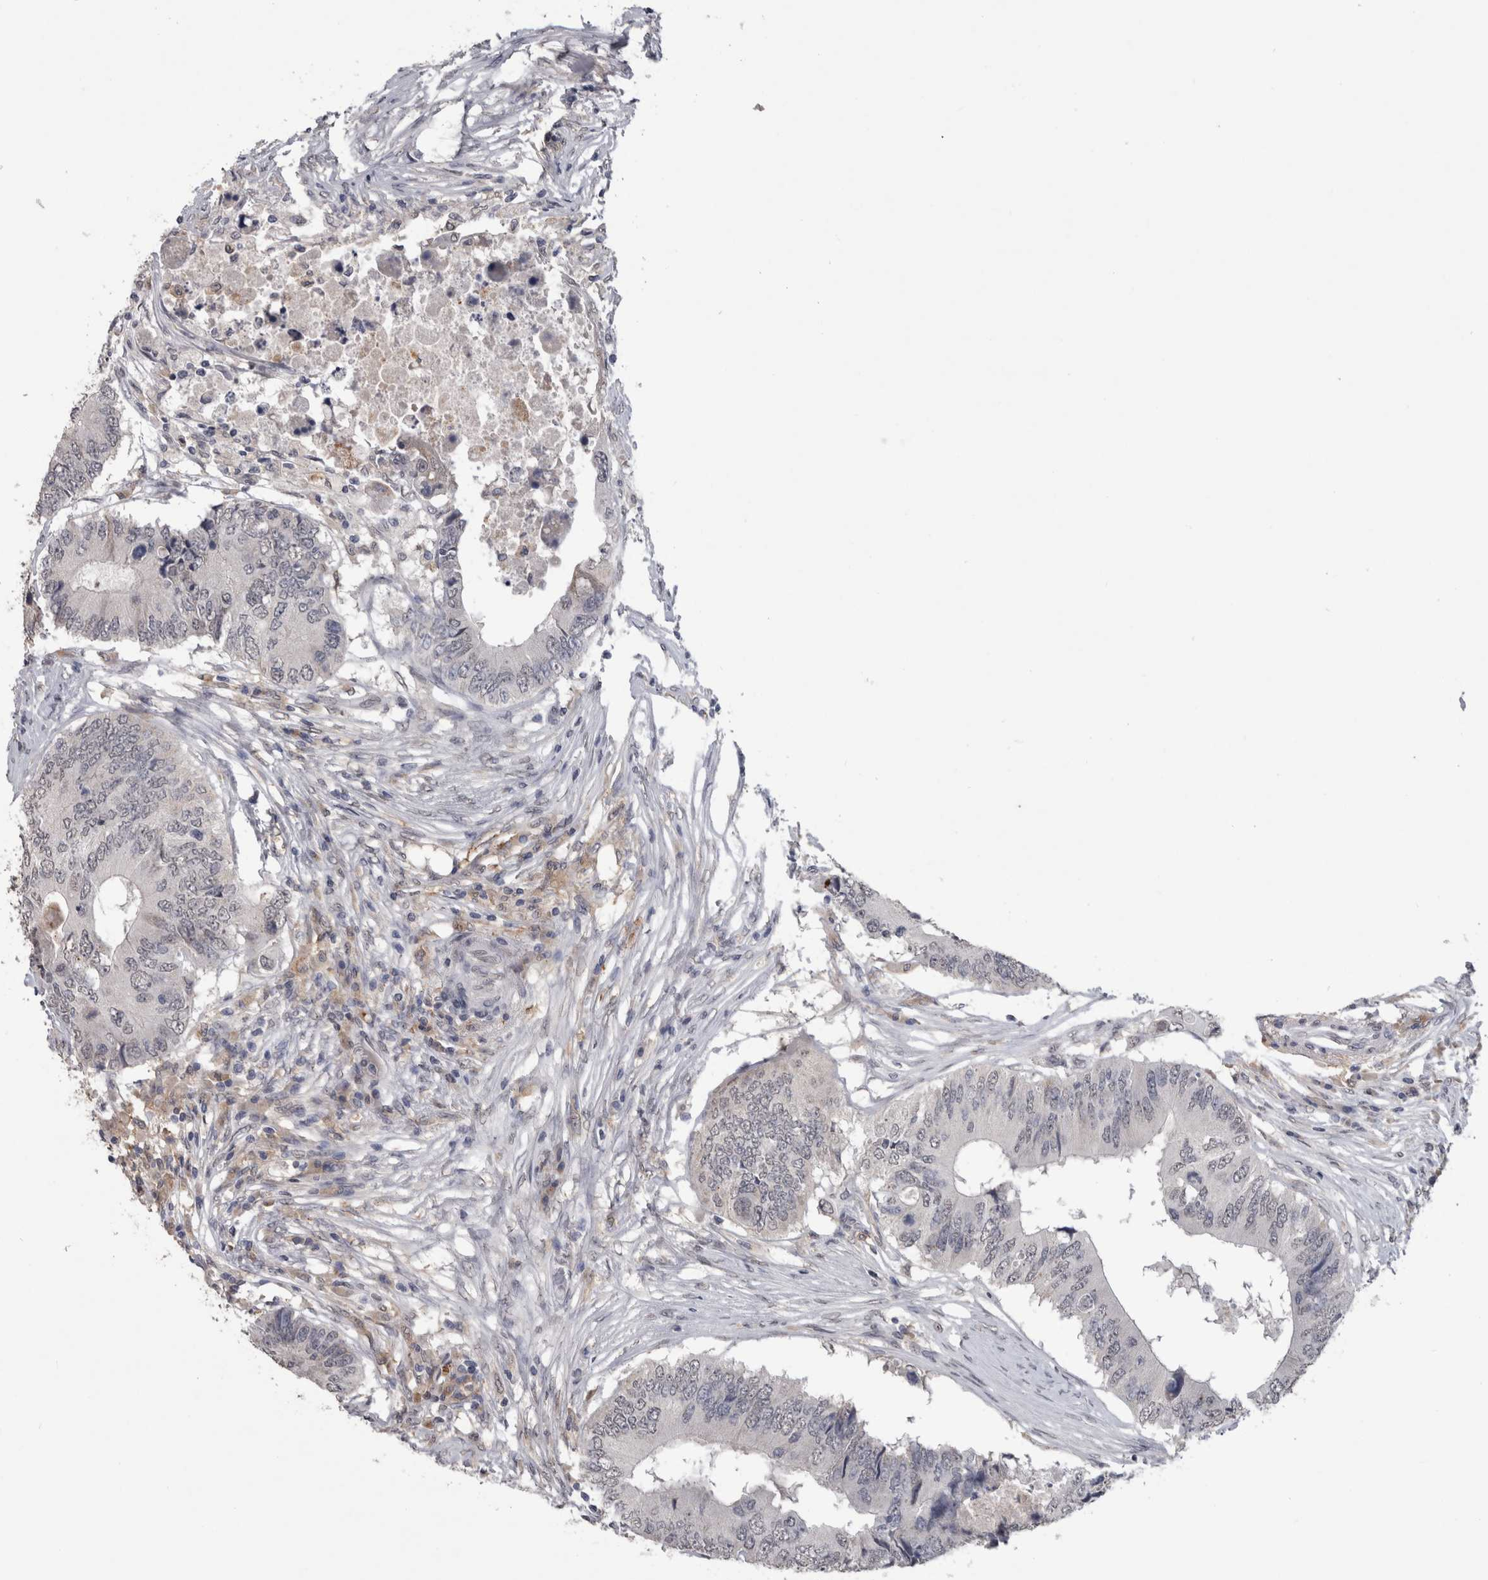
{"staining": {"intensity": "negative", "quantity": "none", "location": "none"}, "tissue": "colorectal cancer", "cell_type": "Tumor cells", "image_type": "cancer", "snomed": [{"axis": "morphology", "description": "Adenocarcinoma, NOS"}, {"axis": "topography", "description": "Colon"}], "caption": "This is an immunohistochemistry histopathology image of colorectal adenocarcinoma. There is no staining in tumor cells.", "gene": "PAX5", "patient": {"sex": "male", "age": 71}}